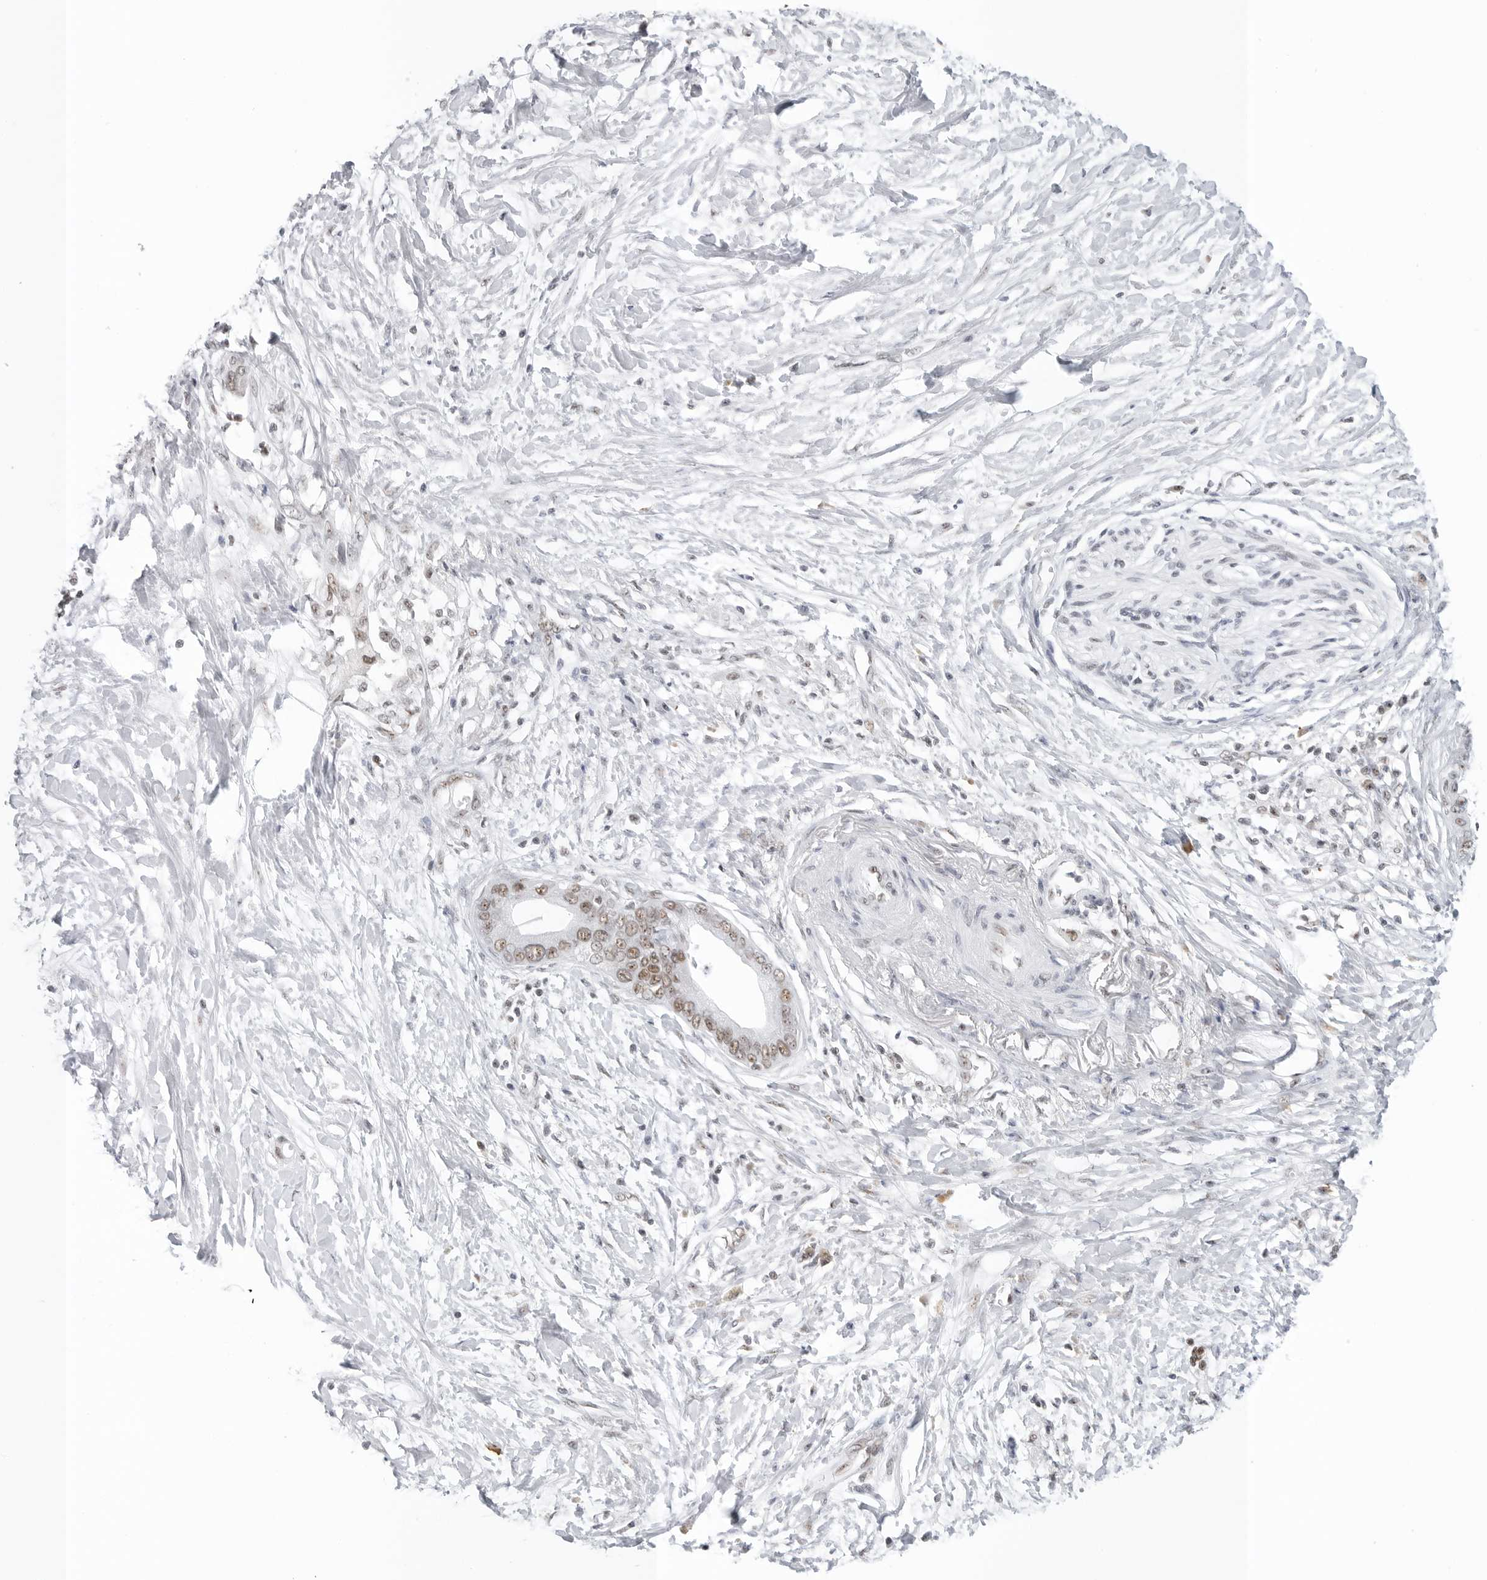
{"staining": {"intensity": "moderate", "quantity": "25%-75%", "location": "nuclear"}, "tissue": "pancreatic cancer", "cell_type": "Tumor cells", "image_type": "cancer", "snomed": [{"axis": "morphology", "description": "Normal tissue, NOS"}, {"axis": "morphology", "description": "Adenocarcinoma, NOS"}, {"axis": "topography", "description": "Pancreas"}, {"axis": "topography", "description": "Peripheral nerve tissue"}], "caption": "Pancreatic adenocarcinoma tissue demonstrates moderate nuclear staining in about 25%-75% of tumor cells (IHC, brightfield microscopy, high magnification).", "gene": "WRAP53", "patient": {"sex": "male", "age": 59}}